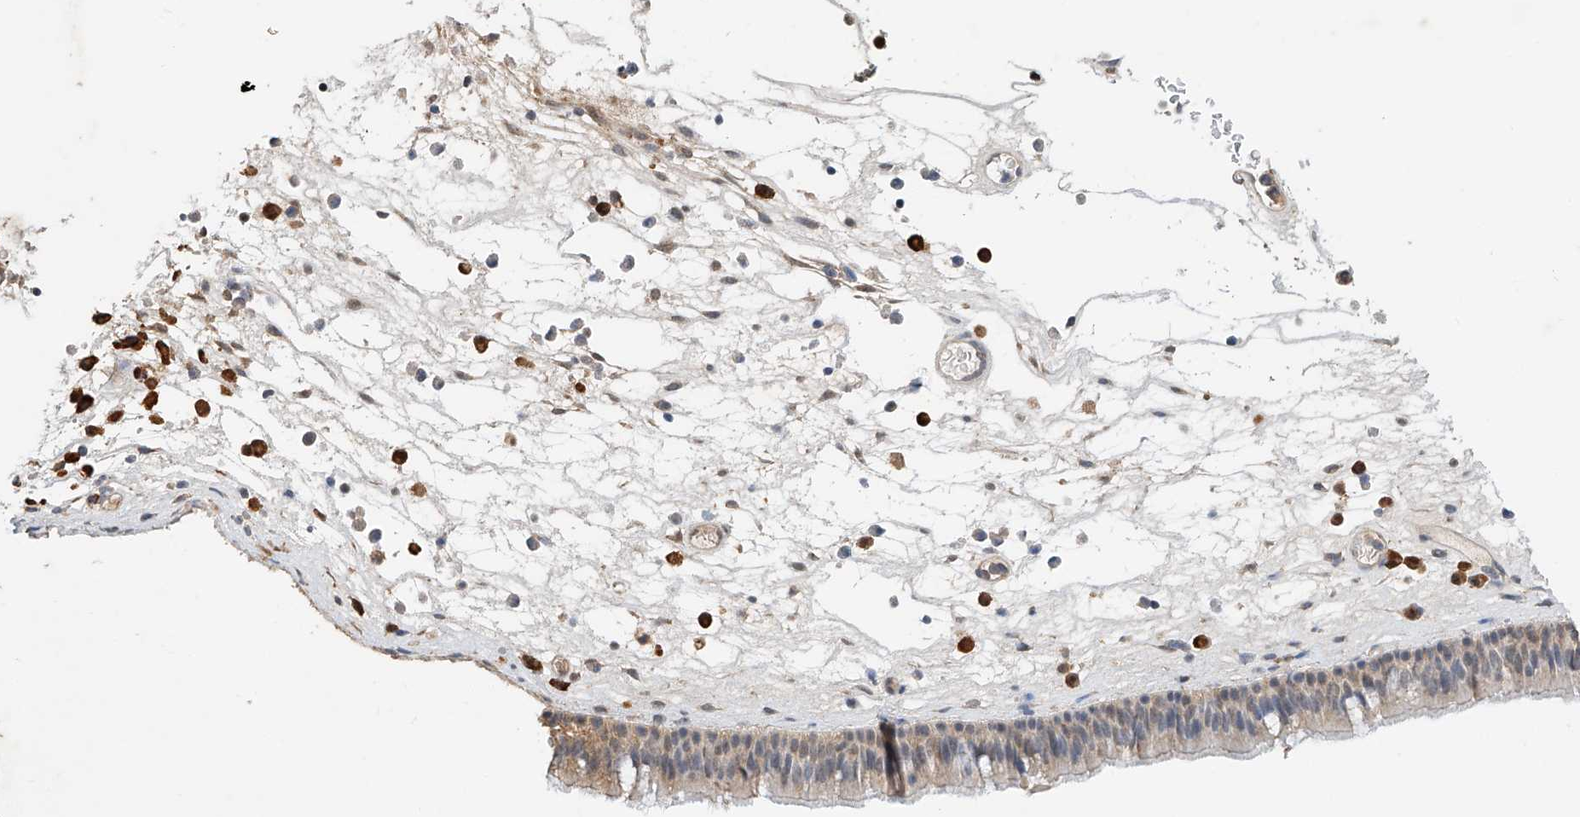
{"staining": {"intensity": "weak", "quantity": "25%-75%", "location": "cytoplasmic/membranous"}, "tissue": "nasopharynx", "cell_type": "Respiratory epithelial cells", "image_type": "normal", "snomed": [{"axis": "morphology", "description": "Normal tissue, NOS"}, {"axis": "morphology", "description": "Inflammation, NOS"}, {"axis": "morphology", "description": "Malignant melanoma, Metastatic site"}, {"axis": "topography", "description": "Nasopharynx"}], "caption": "Immunohistochemistry (IHC) staining of normal nasopharynx, which shows low levels of weak cytoplasmic/membranous expression in about 25%-75% of respiratory epithelial cells indicating weak cytoplasmic/membranous protein staining. The staining was performed using DAB (3,3'-diaminobenzidine) (brown) for protein detection and nuclei were counterstained in hematoxylin (blue).", "gene": "CTDP1", "patient": {"sex": "male", "age": 70}}